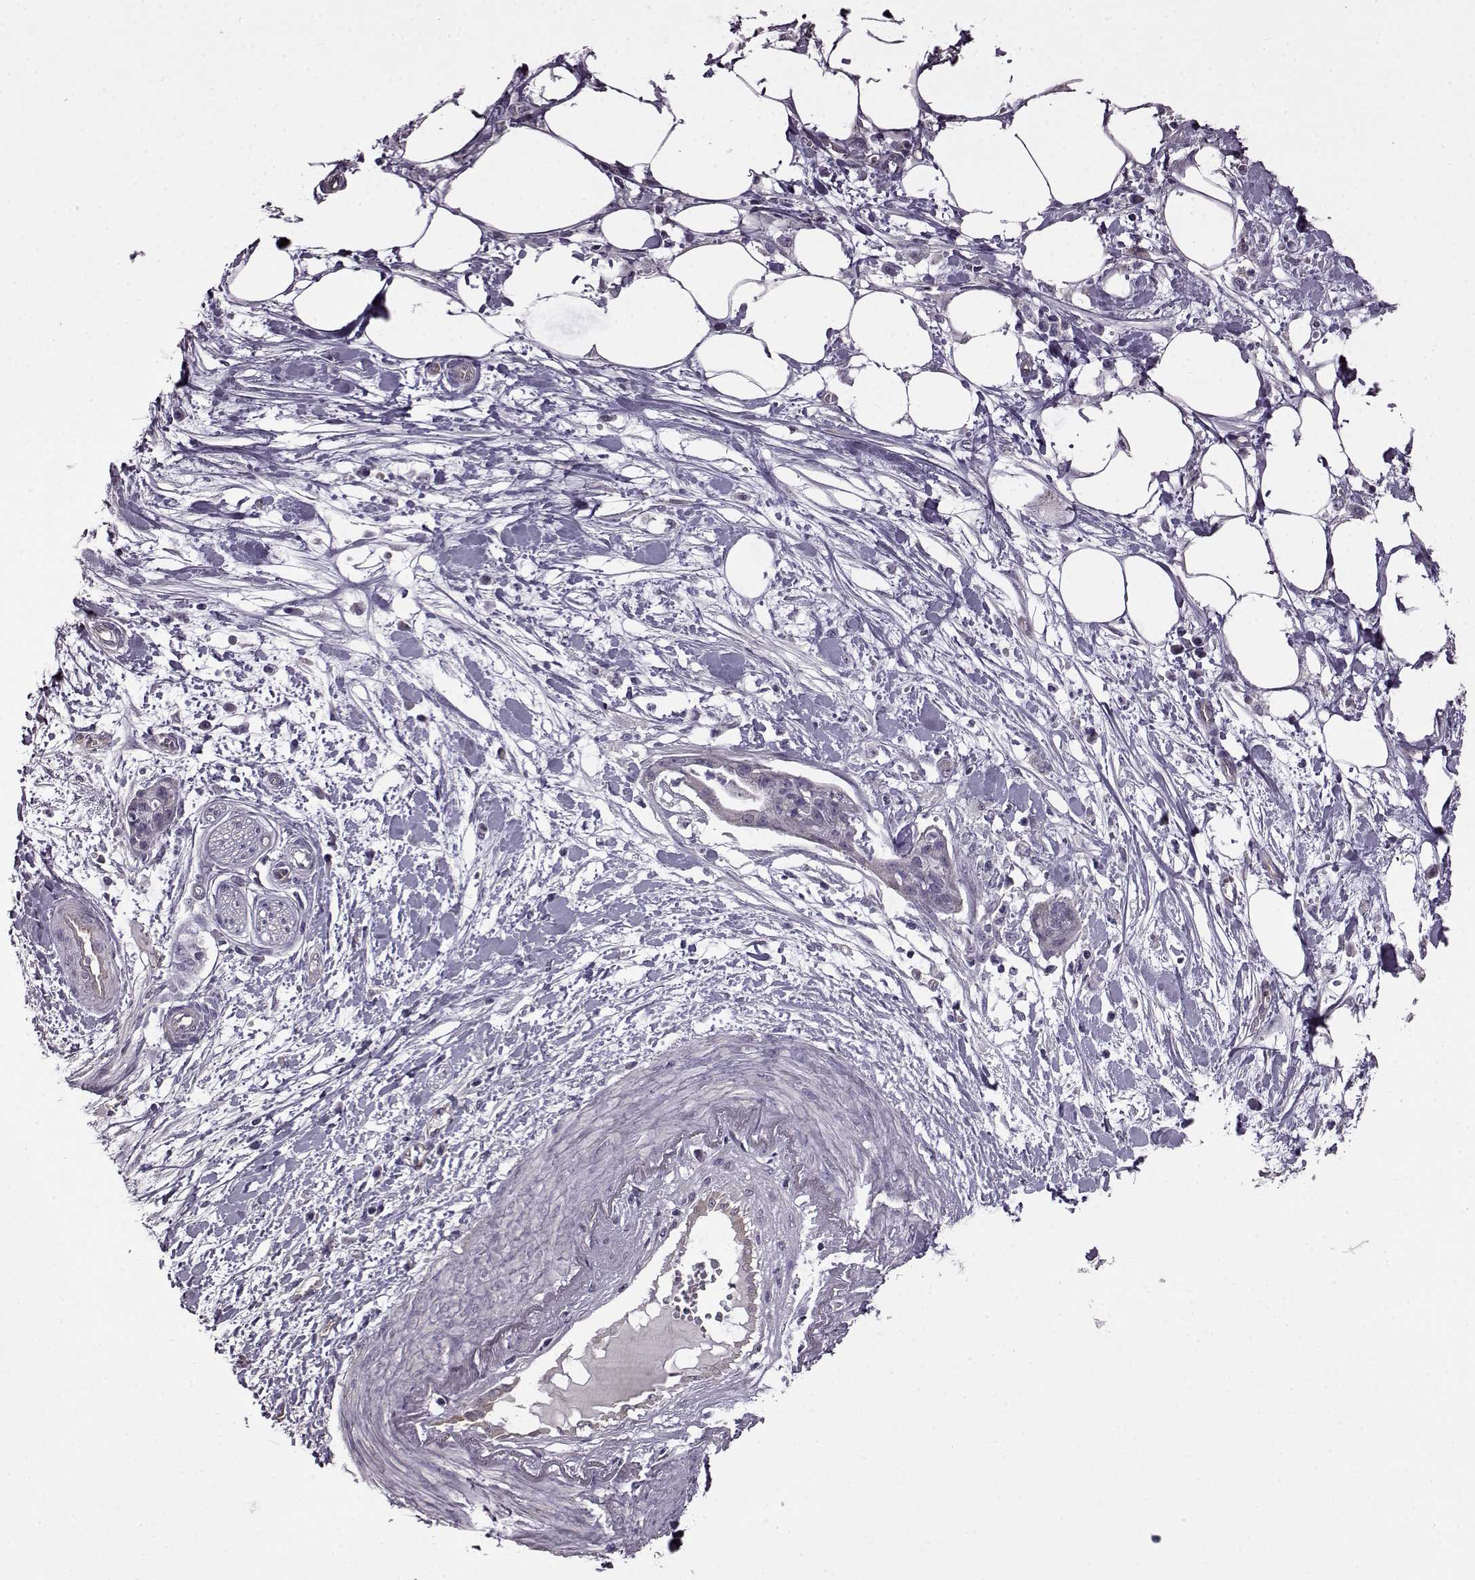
{"staining": {"intensity": "negative", "quantity": "none", "location": "none"}, "tissue": "pancreatic cancer", "cell_type": "Tumor cells", "image_type": "cancer", "snomed": [{"axis": "morphology", "description": "Normal tissue, NOS"}, {"axis": "morphology", "description": "Adenocarcinoma, NOS"}, {"axis": "topography", "description": "Lymph node"}, {"axis": "topography", "description": "Pancreas"}], "caption": "This is an immunohistochemistry histopathology image of adenocarcinoma (pancreatic). There is no staining in tumor cells.", "gene": "EDDM3B", "patient": {"sex": "female", "age": 58}}